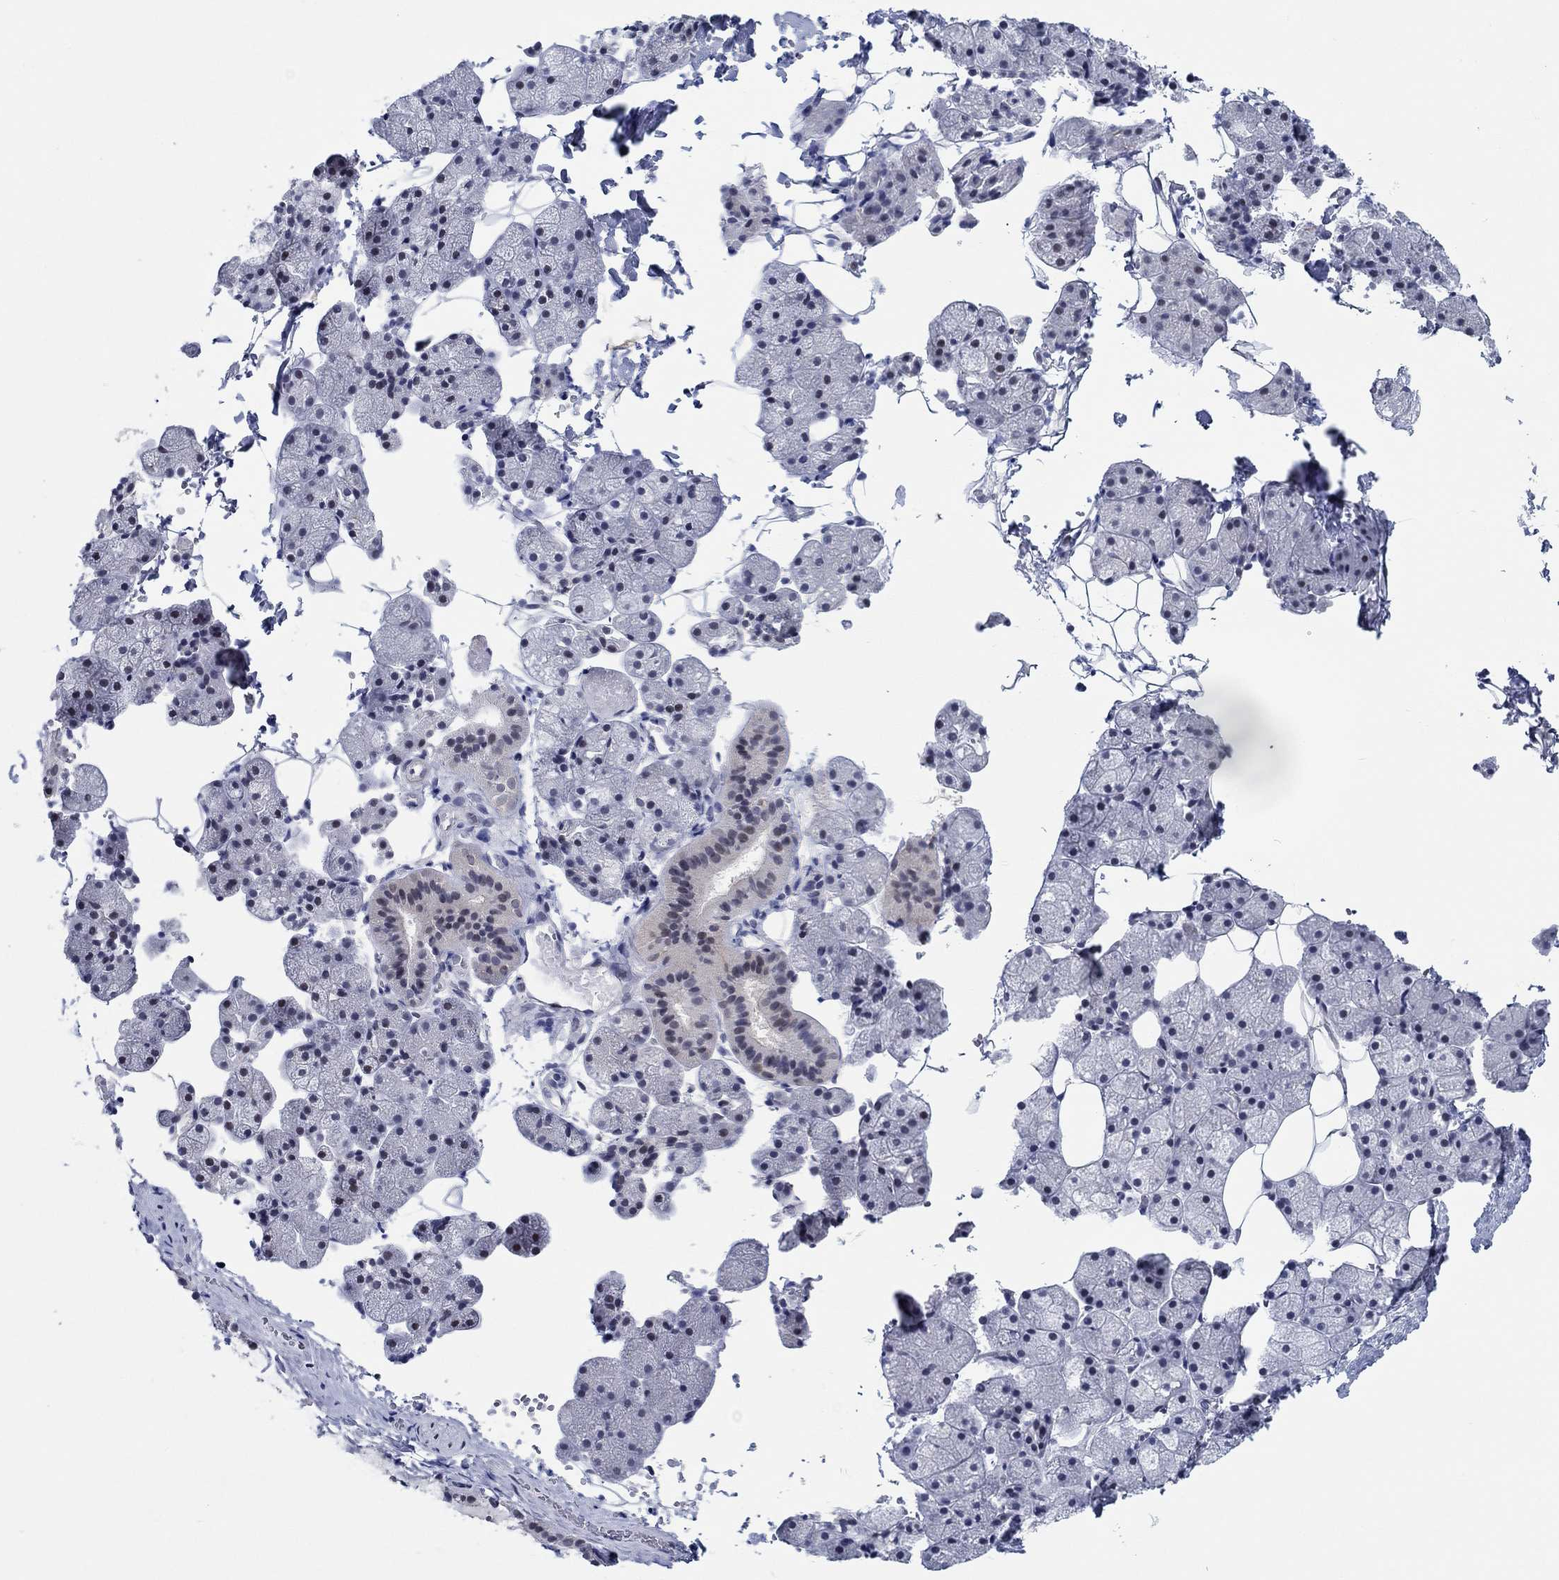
{"staining": {"intensity": "negative", "quantity": "none", "location": "none"}, "tissue": "salivary gland", "cell_type": "Glandular cells", "image_type": "normal", "snomed": [{"axis": "morphology", "description": "Normal tissue, NOS"}, {"axis": "topography", "description": "Salivary gland"}], "caption": "Immunohistochemistry (IHC) image of normal human salivary gland stained for a protein (brown), which exhibits no staining in glandular cells. (Stains: DAB immunohistochemistry with hematoxylin counter stain, Microscopy: brightfield microscopy at high magnification).", "gene": "SLC34A1", "patient": {"sex": "male", "age": 38}}